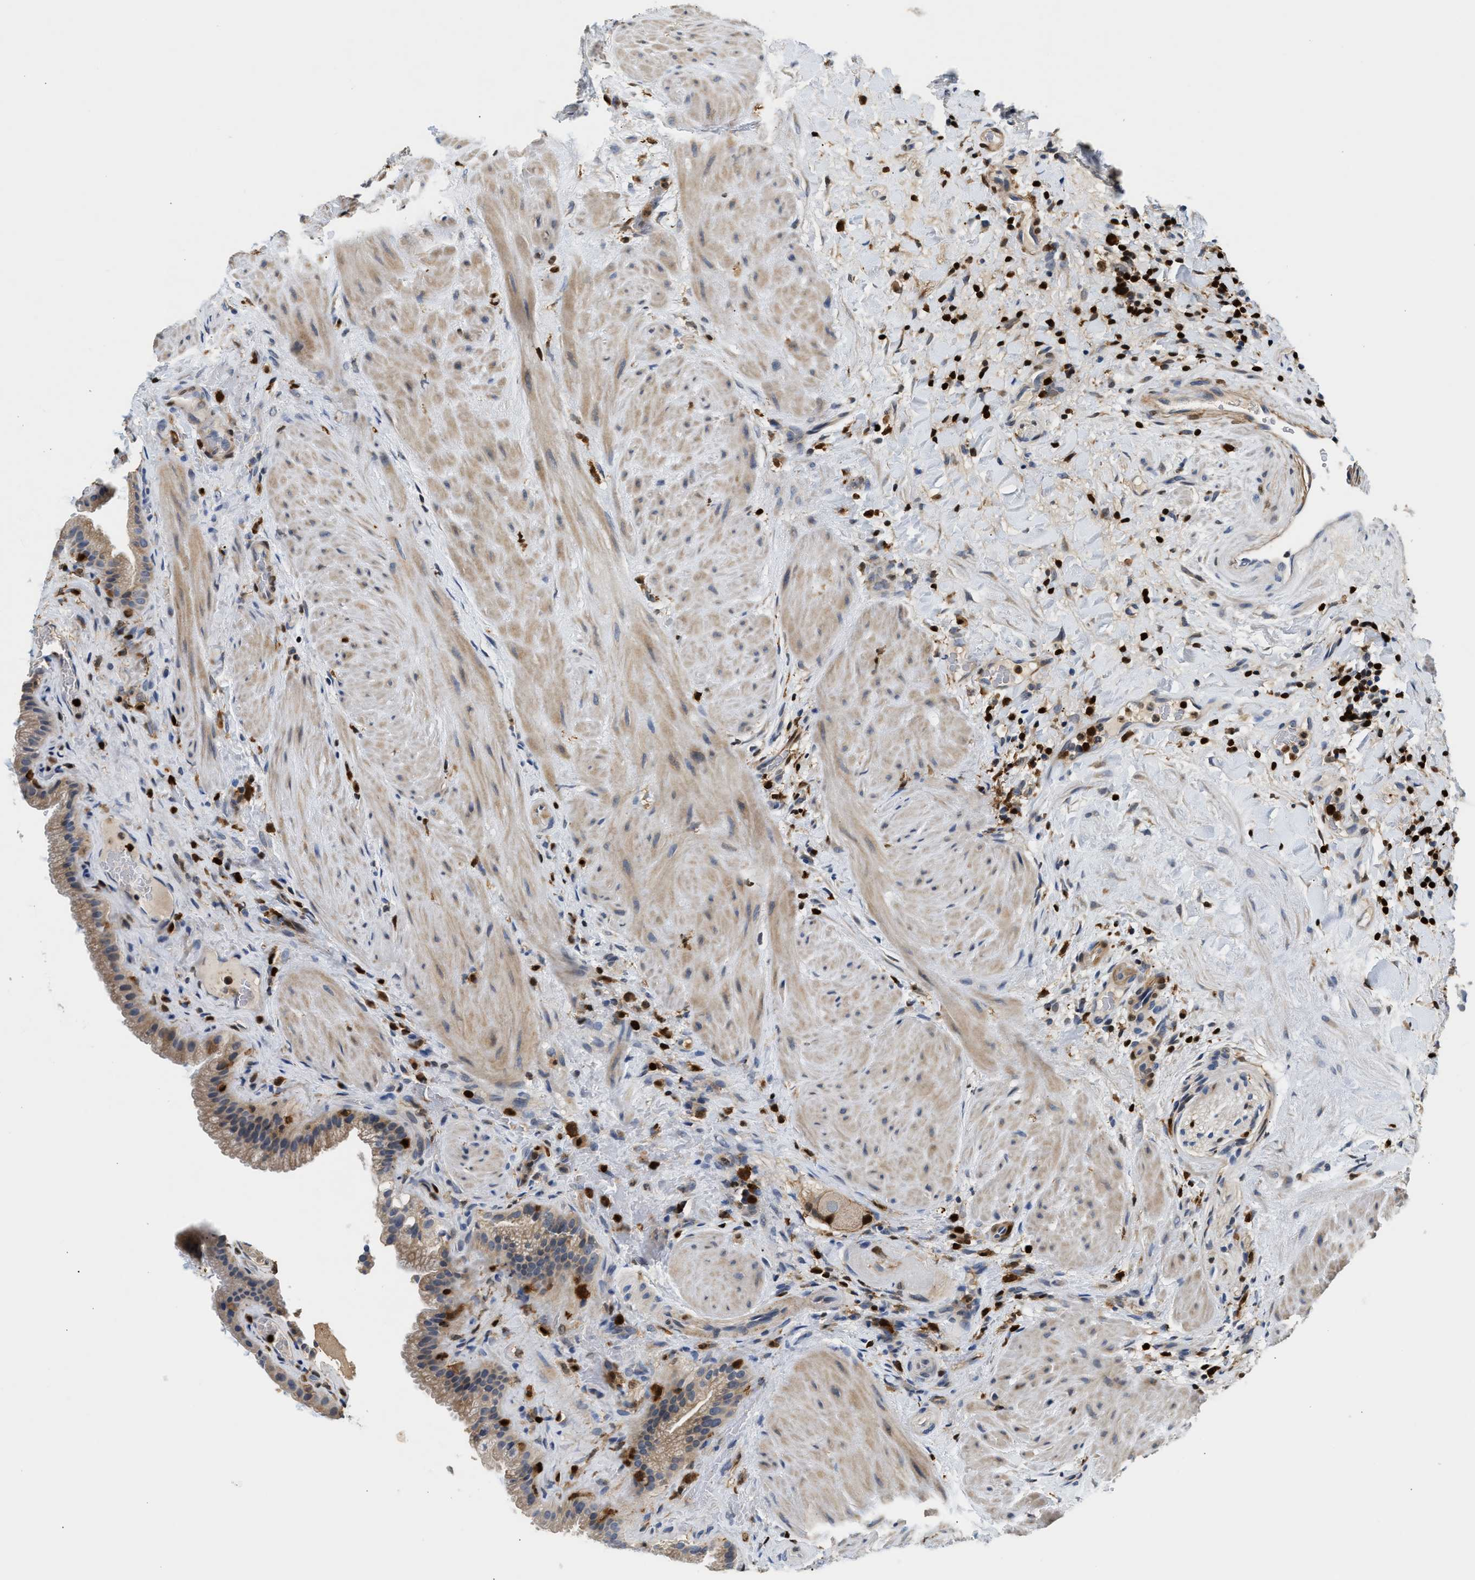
{"staining": {"intensity": "moderate", "quantity": ">75%", "location": "cytoplasmic/membranous"}, "tissue": "gallbladder", "cell_type": "Glandular cells", "image_type": "normal", "snomed": [{"axis": "morphology", "description": "Normal tissue, NOS"}, {"axis": "topography", "description": "Gallbladder"}], "caption": "Immunohistochemistry (DAB) staining of normal gallbladder demonstrates moderate cytoplasmic/membranous protein positivity in about >75% of glandular cells. The staining was performed using DAB to visualize the protein expression in brown, while the nuclei were stained in blue with hematoxylin (Magnification: 20x).", "gene": "SLIT2", "patient": {"sex": "male", "age": 49}}